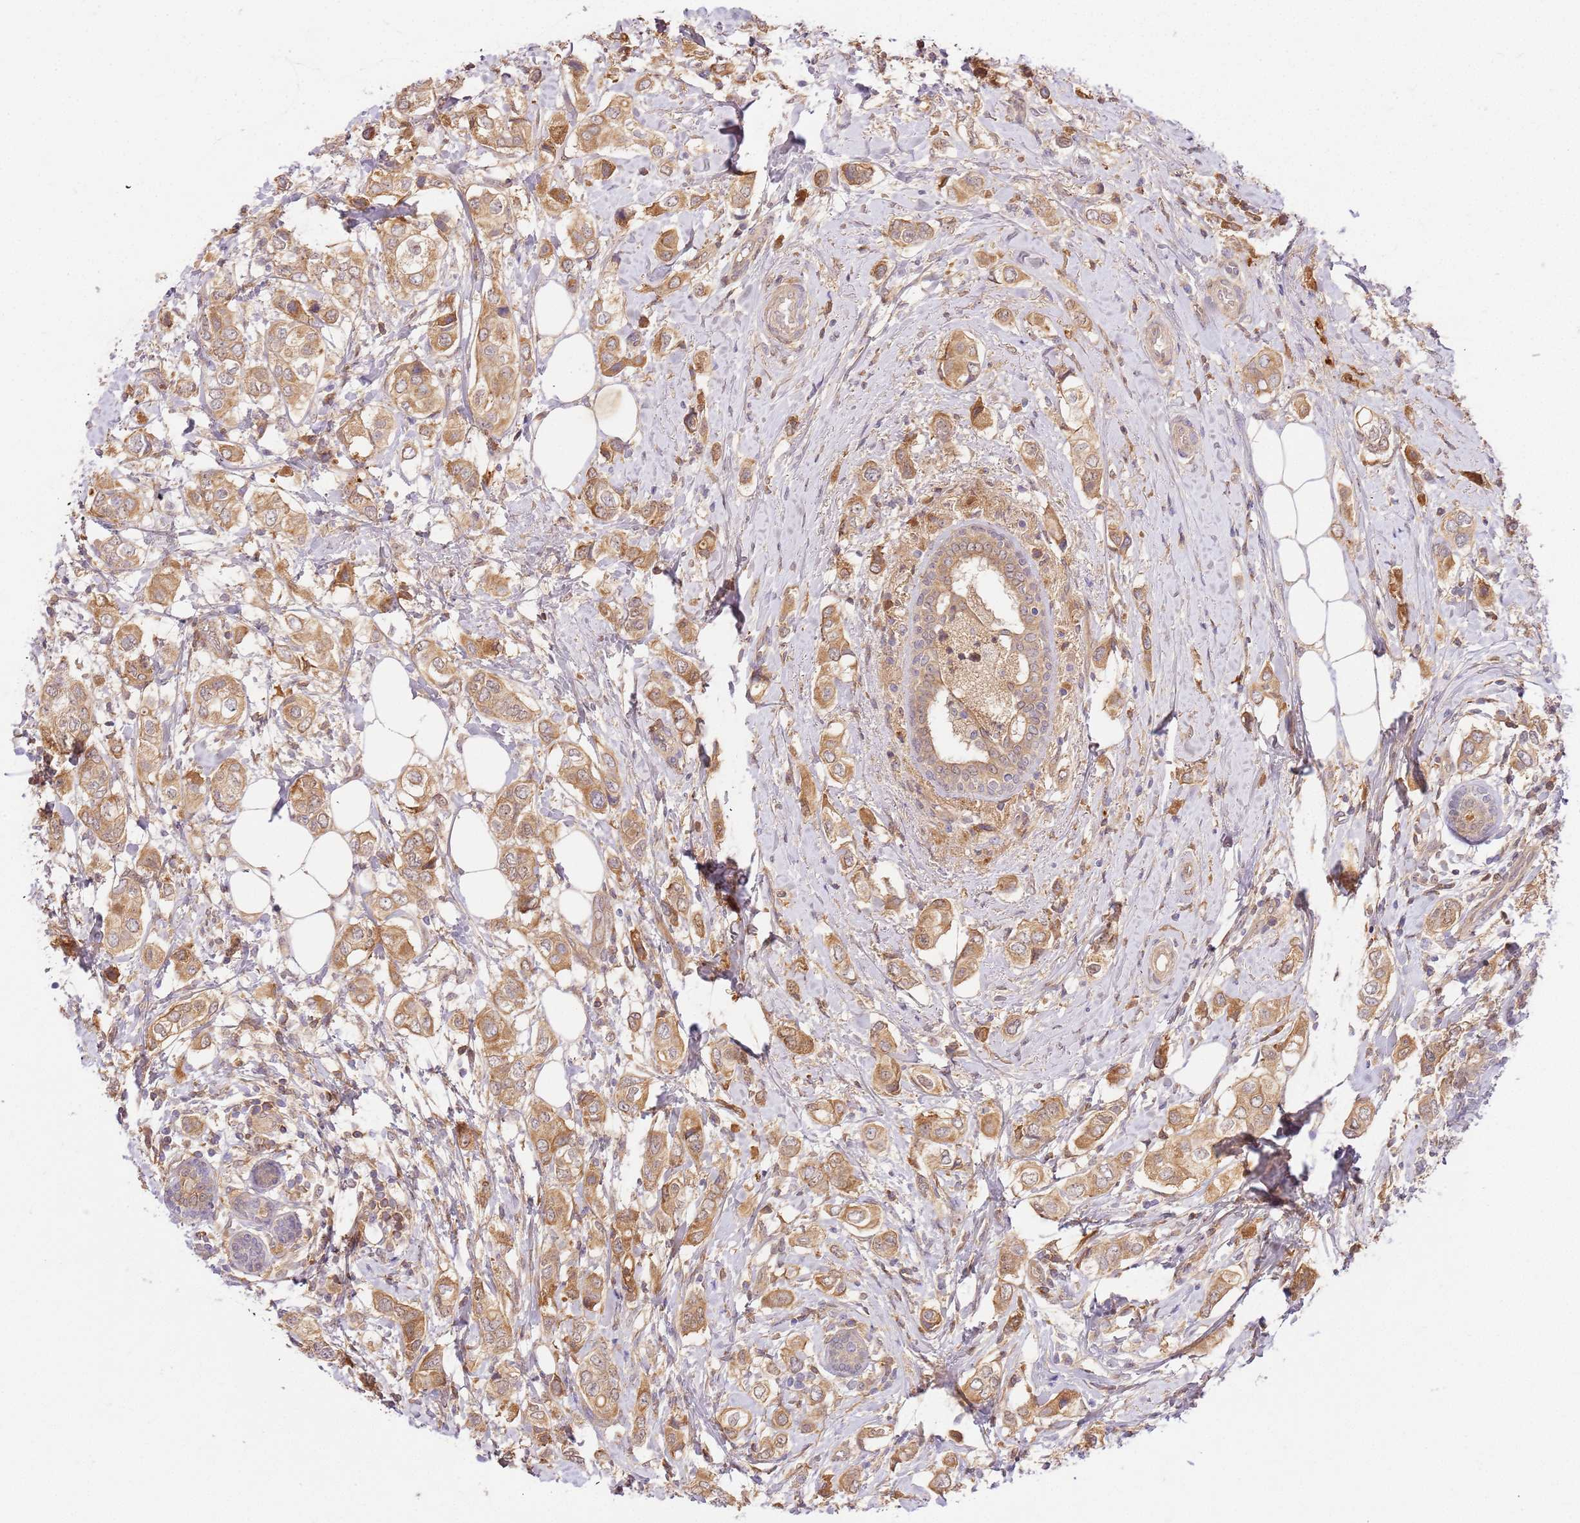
{"staining": {"intensity": "moderate", "quantity": ">75%", "location": "cytoplasmic/membranous"}, "tissue": "breast cancer", "cell_type": "Tumor cells", "image_type": "cancer", "snomed": [{"axis": "morphology", "description": "Lobular carcinoma"}, {"axis": "topography", "description": "Breast"}], "caption": "Human breast cancer (lobular carcinoma) stained with a protein marker demonstrates moderate staining in tumor cells.", "gene": "C8G", "patient": {"sex": "female", "age": 51}}